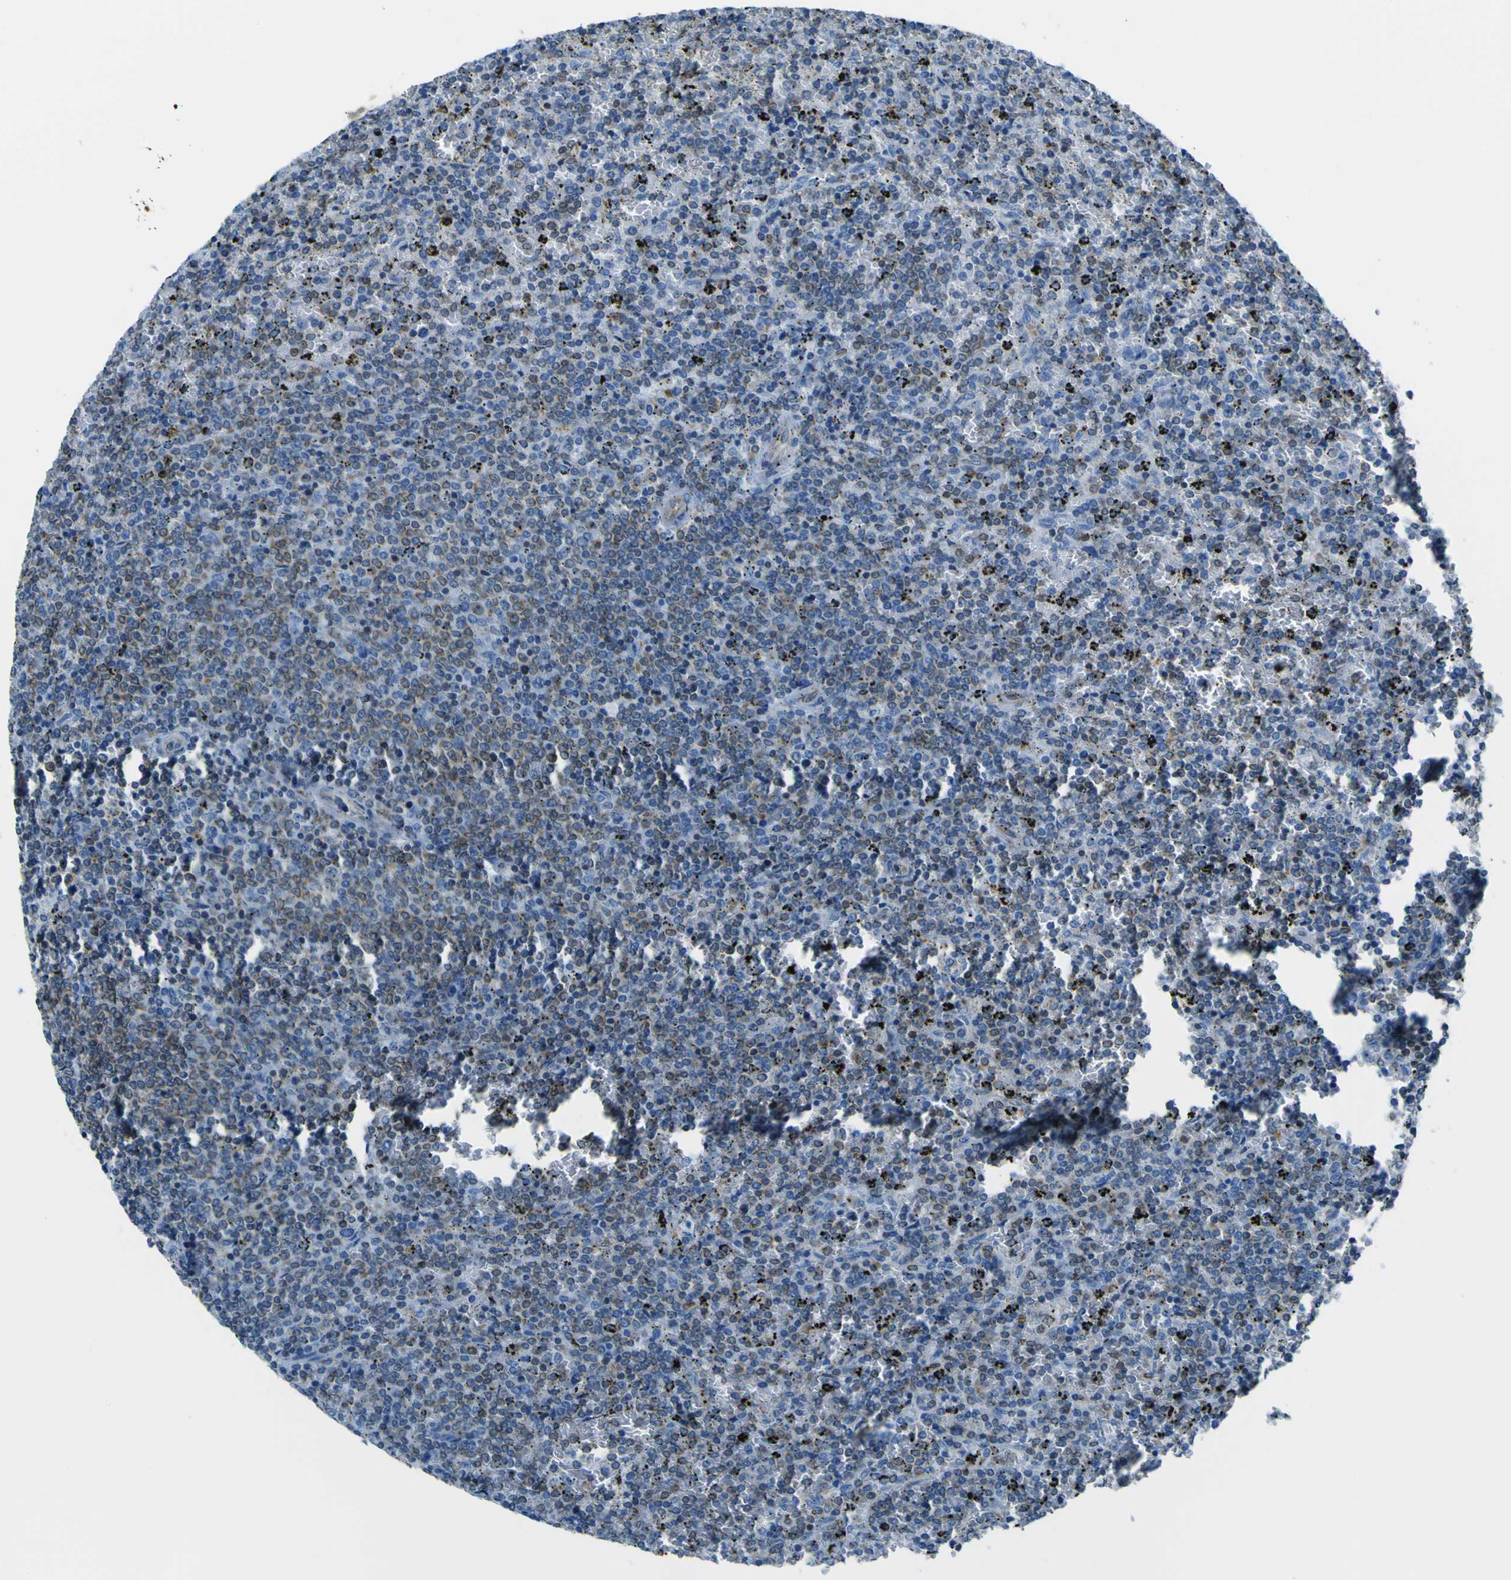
{"staining": {"intensity": "moderate", "quantity": "<25%", "location": "cytoplasmic/membranous"}, "tissue": "lymphoma", "cell_type": "Tumor cells", "image_type": "cancer", "snomed": [{"axis": "morphology", "description": "Malignant lymphoma, non-Hodgkin's type, Low grade"}, {"axis": "topography", "description": "Spleen"}], "caption": "High-magnification brightfield microscopy of lymphoma stained with DAB (3,3'-diaminobenzidine) (brown) and counterstained with hematoxylin (blue). tumor cells exhibit moderate cytoplasmic/membranous staining is seen in approximately<25% of cells.", "gene": "STIM1", "patient": {"sex": "female", "age": 77}}